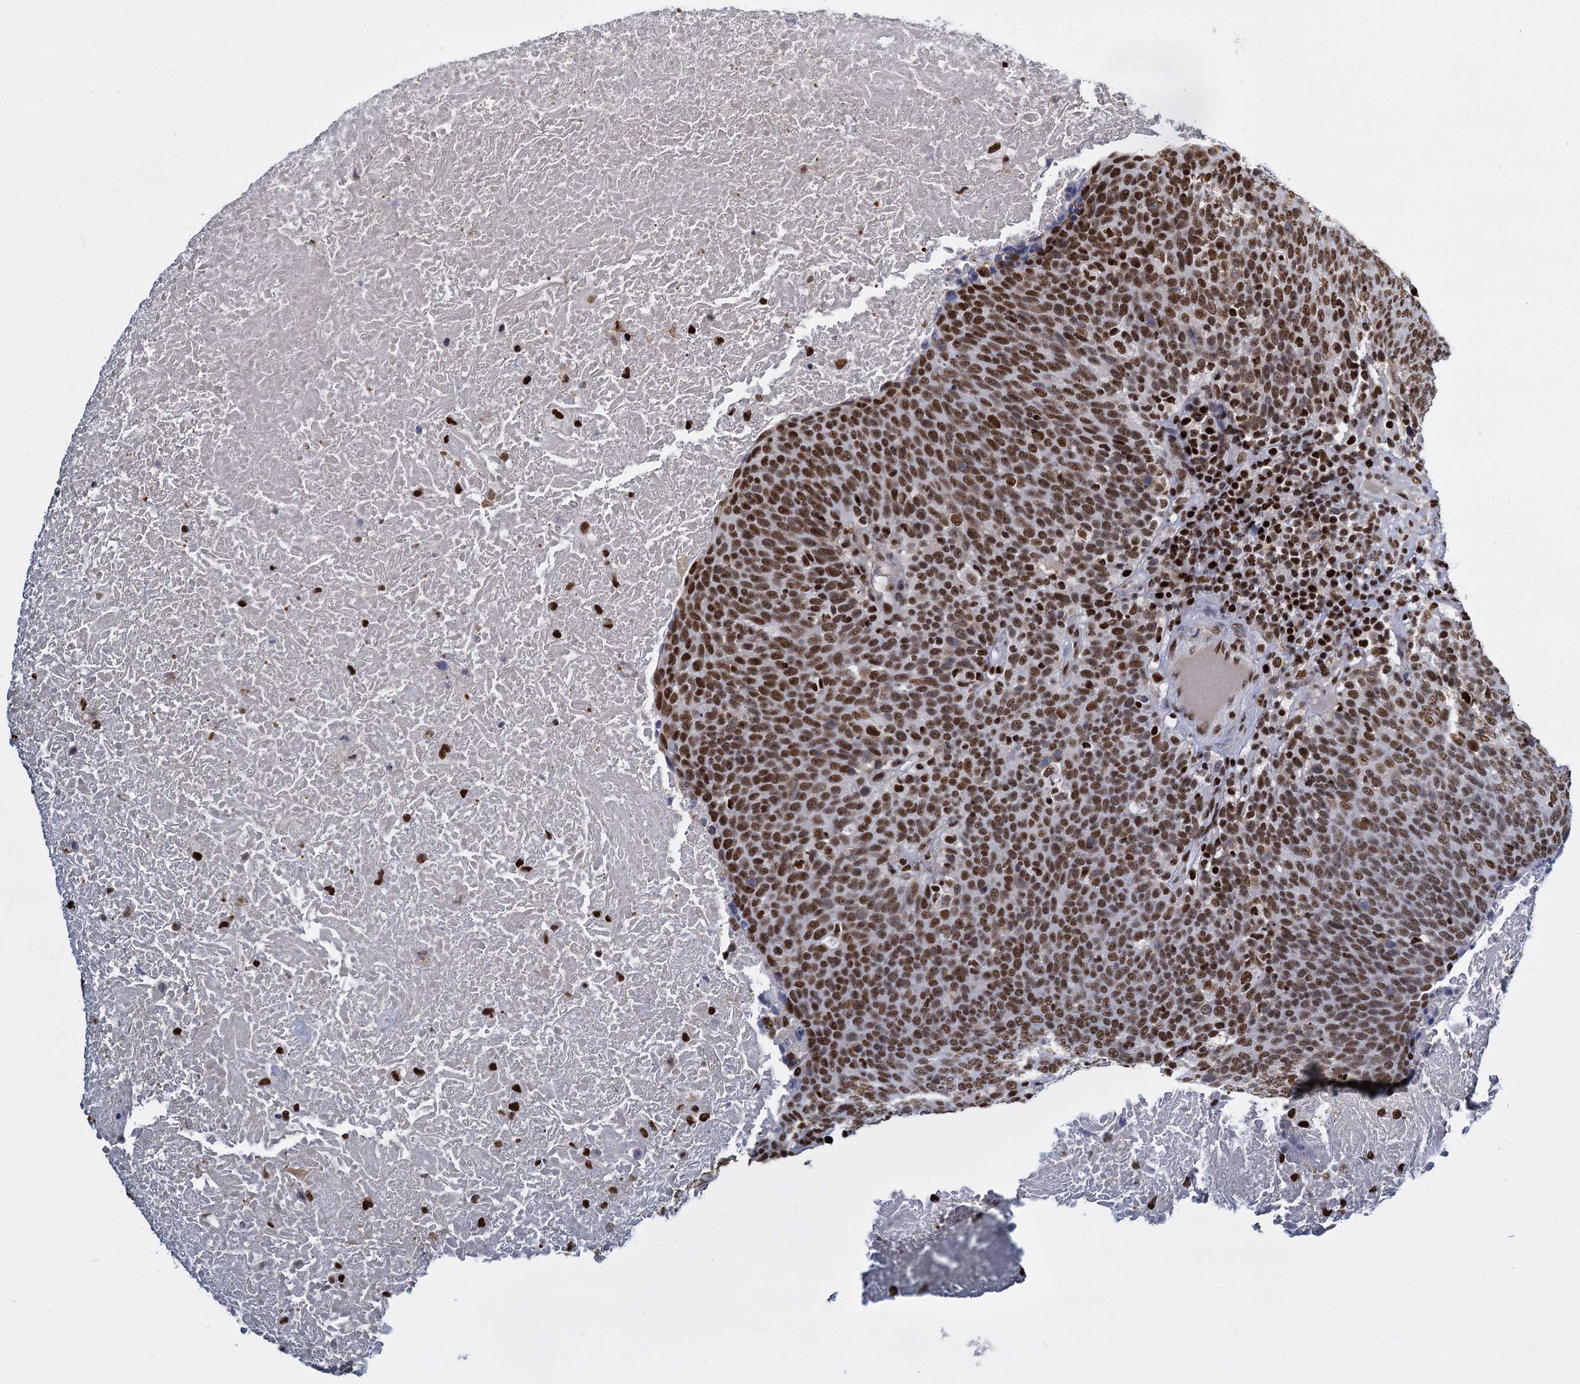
{"staining": {"intensity": "strong", "quantity": ">75%", "location": "nuclear"}, "tissue": "head and neck cancer", "cell_type": "Tumor cells", "image_type": "cancer", "snomed": [{"axis": "morphology", "description": "Squamous cell carcinoma, NOS"}, {"axis": "morphology", "description": "Squamous cell carcinoma, metastatic, NOS"}, {"axis": "topography", "description": "Lymph node"}, {"axis": "topography", "description": "Head-Neck"}], "caption": "Protein analysis of head and neck cancer (squamous cell carcinoma) tissue demonstrates strong nuclear positivity in approximately >75% of tumor cells. The staining was performed using DAB (3,3'-diaminobenzidine) to visualize the protein expression in brown, while the nuclei were stained in blue with hematoxylin (Magnification: 20x).", "gene": "DCPS", "patient": {"sex": "male", "age": 62}}